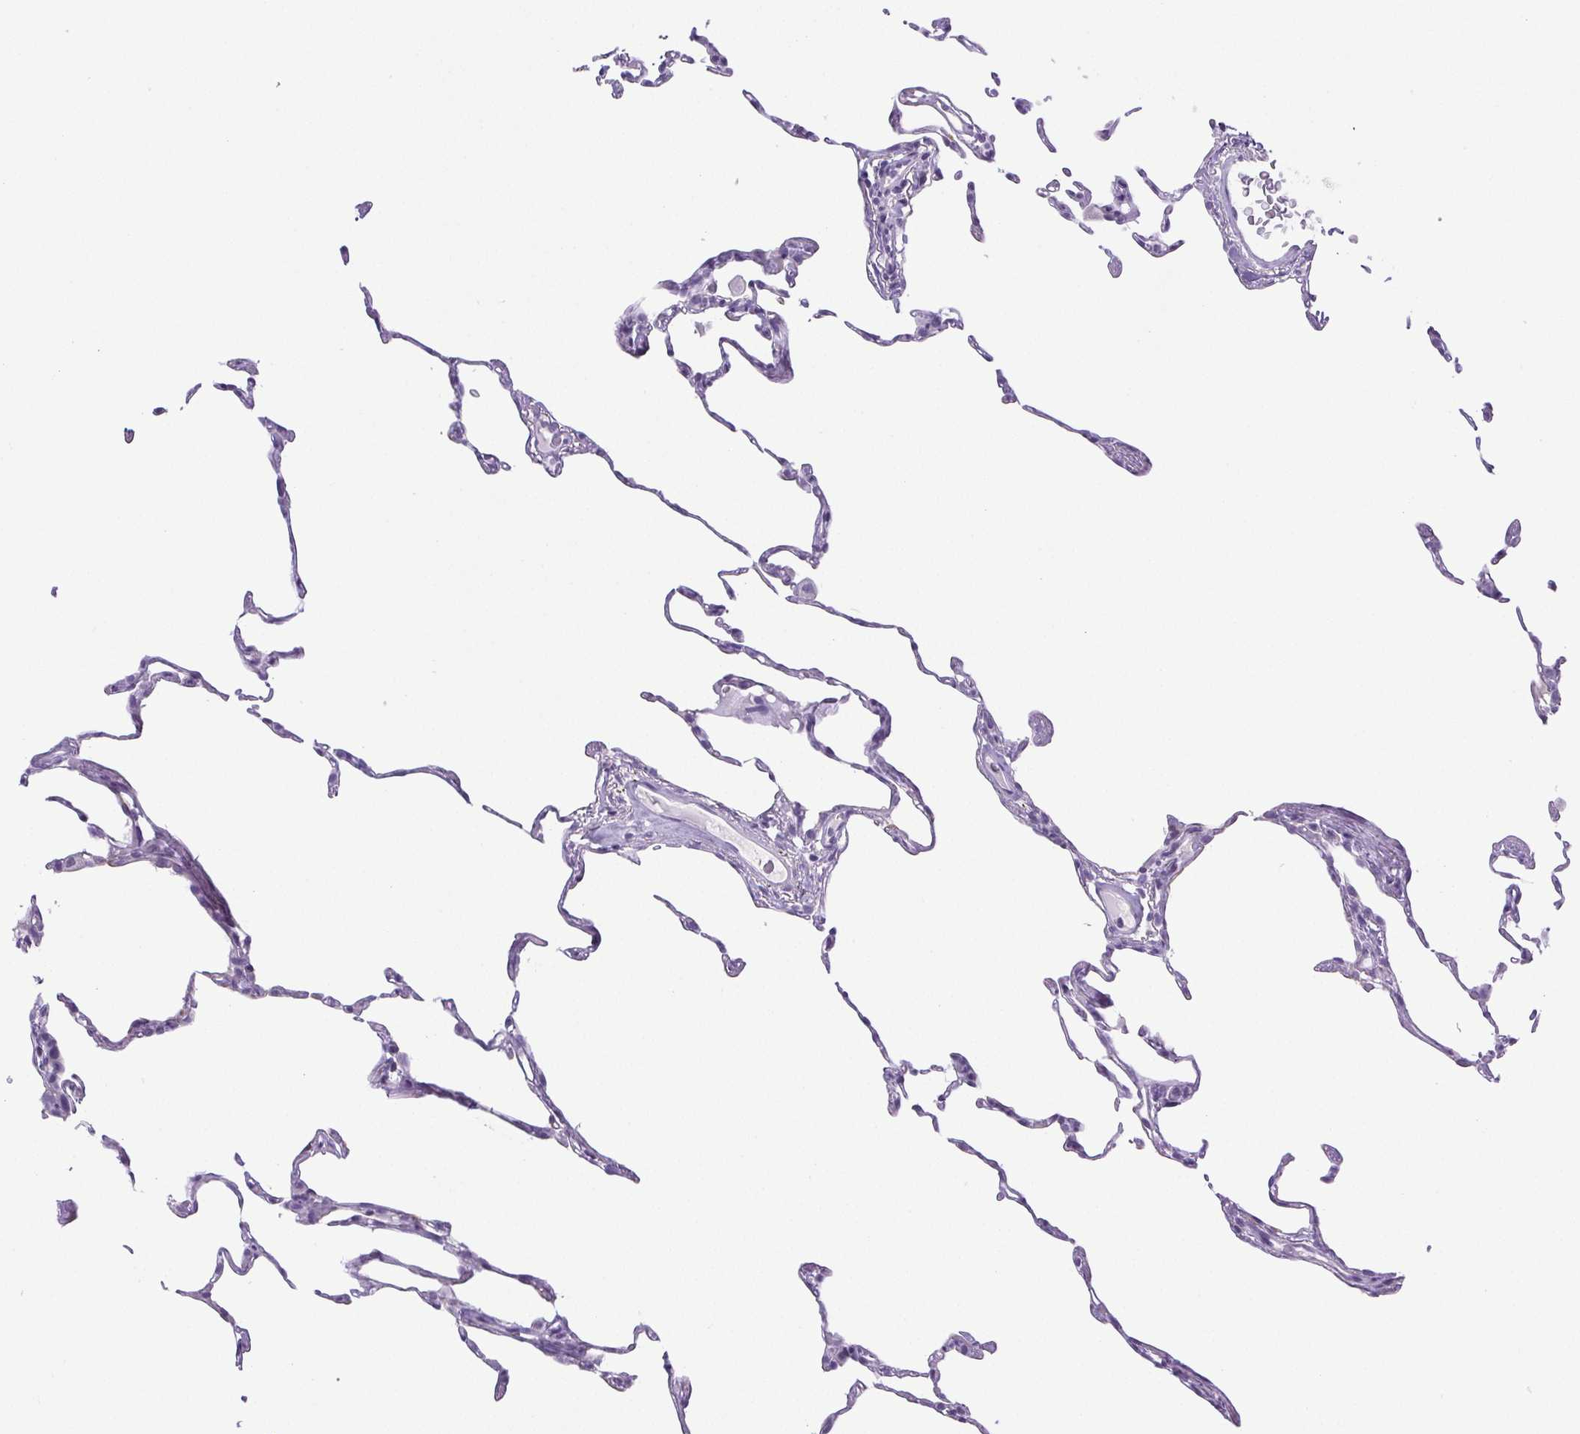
{"staining": {"intensity": "negative", "quantity": "none", "location": "none"}, "tissue": "lung", "cell_type": "Alveolar cells", "image_type": "normal", "snomed": [{"axis": "morphology", "description": "Normal tissue, NOS"}, {"axis": "topography", "description": "Lung"}], "caption": "IHC photomicrograph of normal lung stained for a protein (brown), which reveals no positivity in alveolar cells.", "gene": "HLA", "patient": {"sex": "female", "age": 57}}